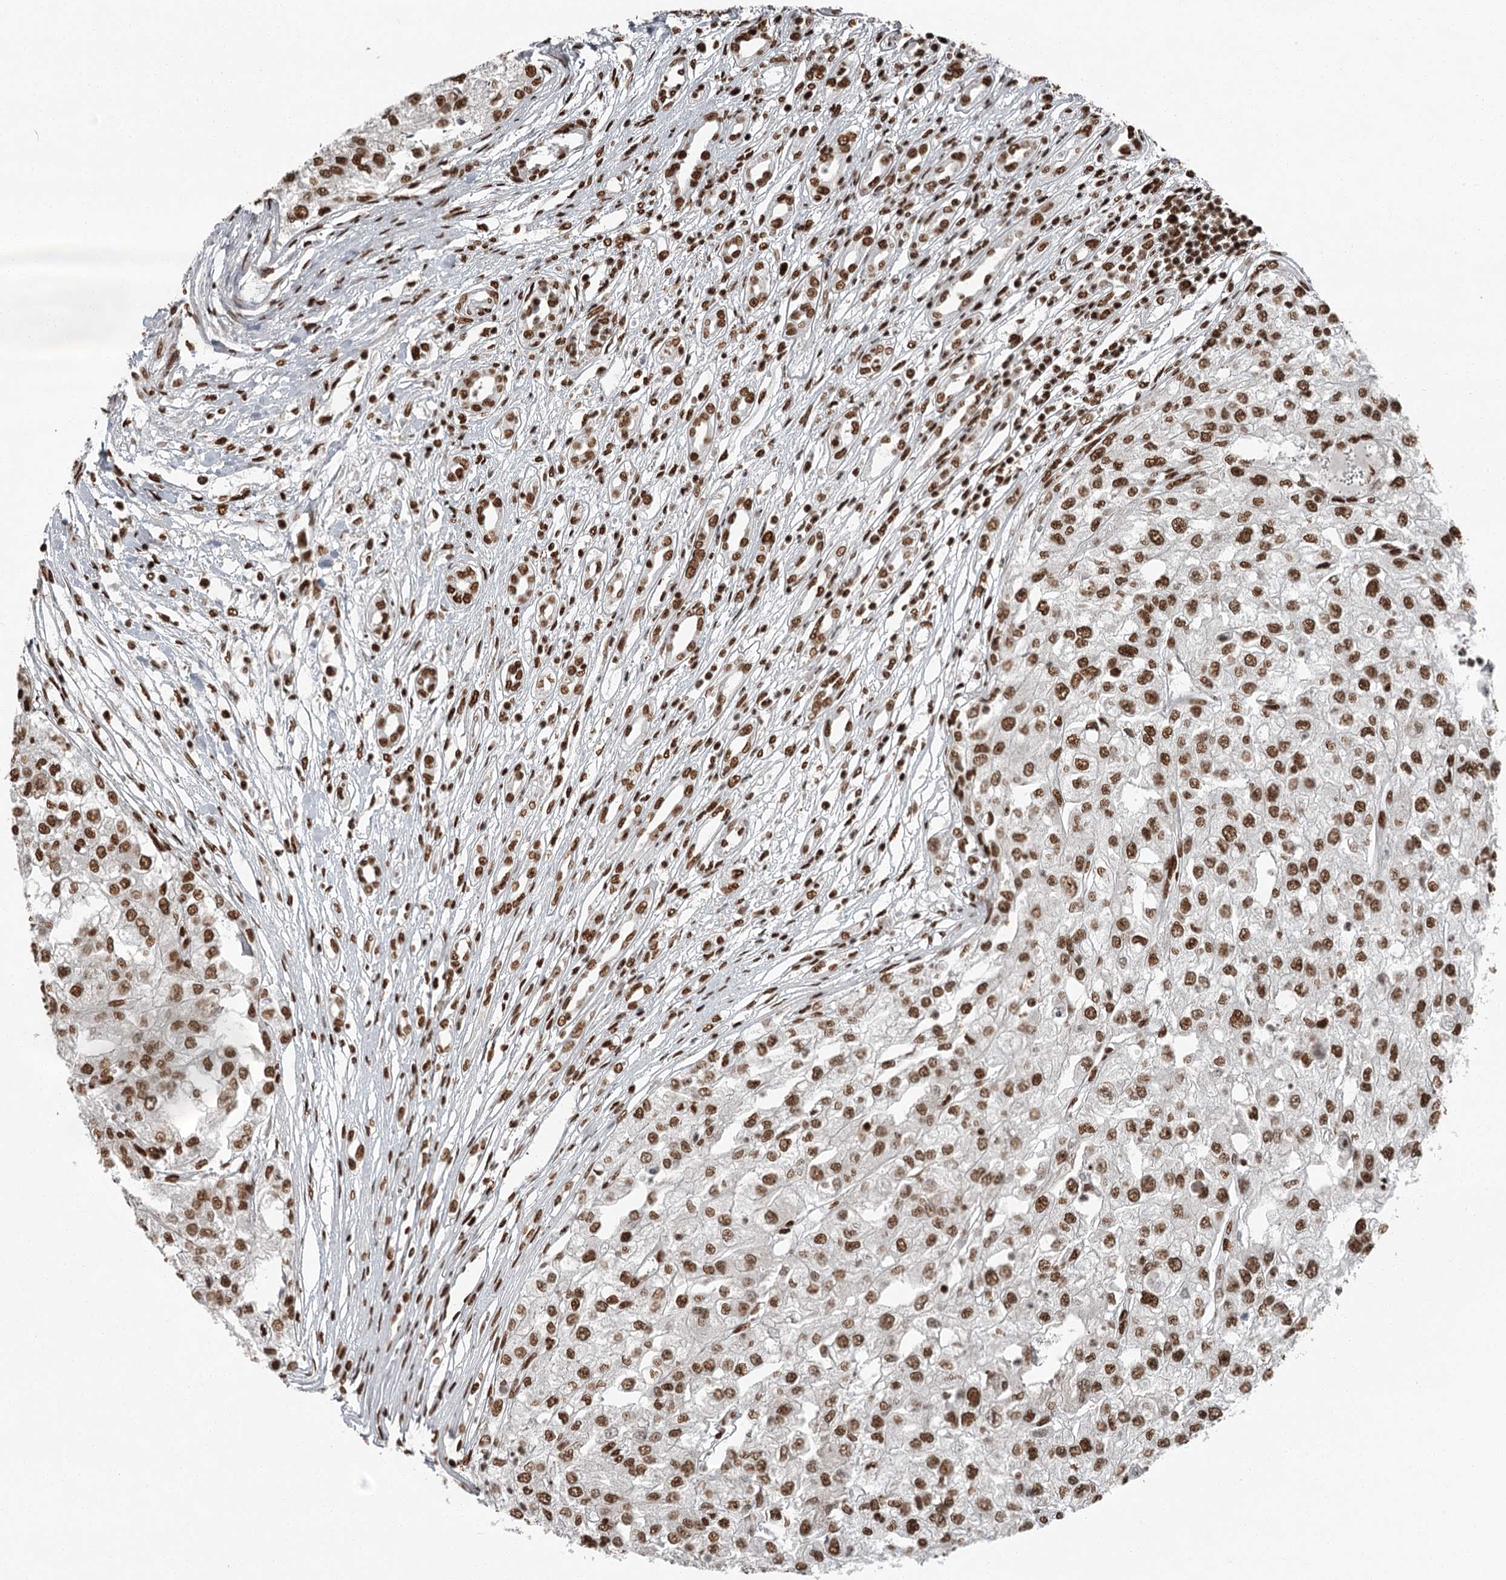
{"staining": {"intensity": "strong", "quantity": ">75%", "location": "nuclear"}, "tissue": "renal cancer", "cell_type": "Tumor cells", "image_type": "cancer", "snomed": [{"axis": "morphology", "description": "Adenocarcinoma, NOS"}, {"axis": "topography", "description": "Kidney"}], "caption": "This photomicrograph exhibits adenocarcinoma (renal) stained with IHC to label a protein in brown. The nuclear of tumor cells show strong positivity for the protein. Nuclei are counter-stained blue.", "gene": "RBBP7", "patient": {"sex": "female", "age": 54}}